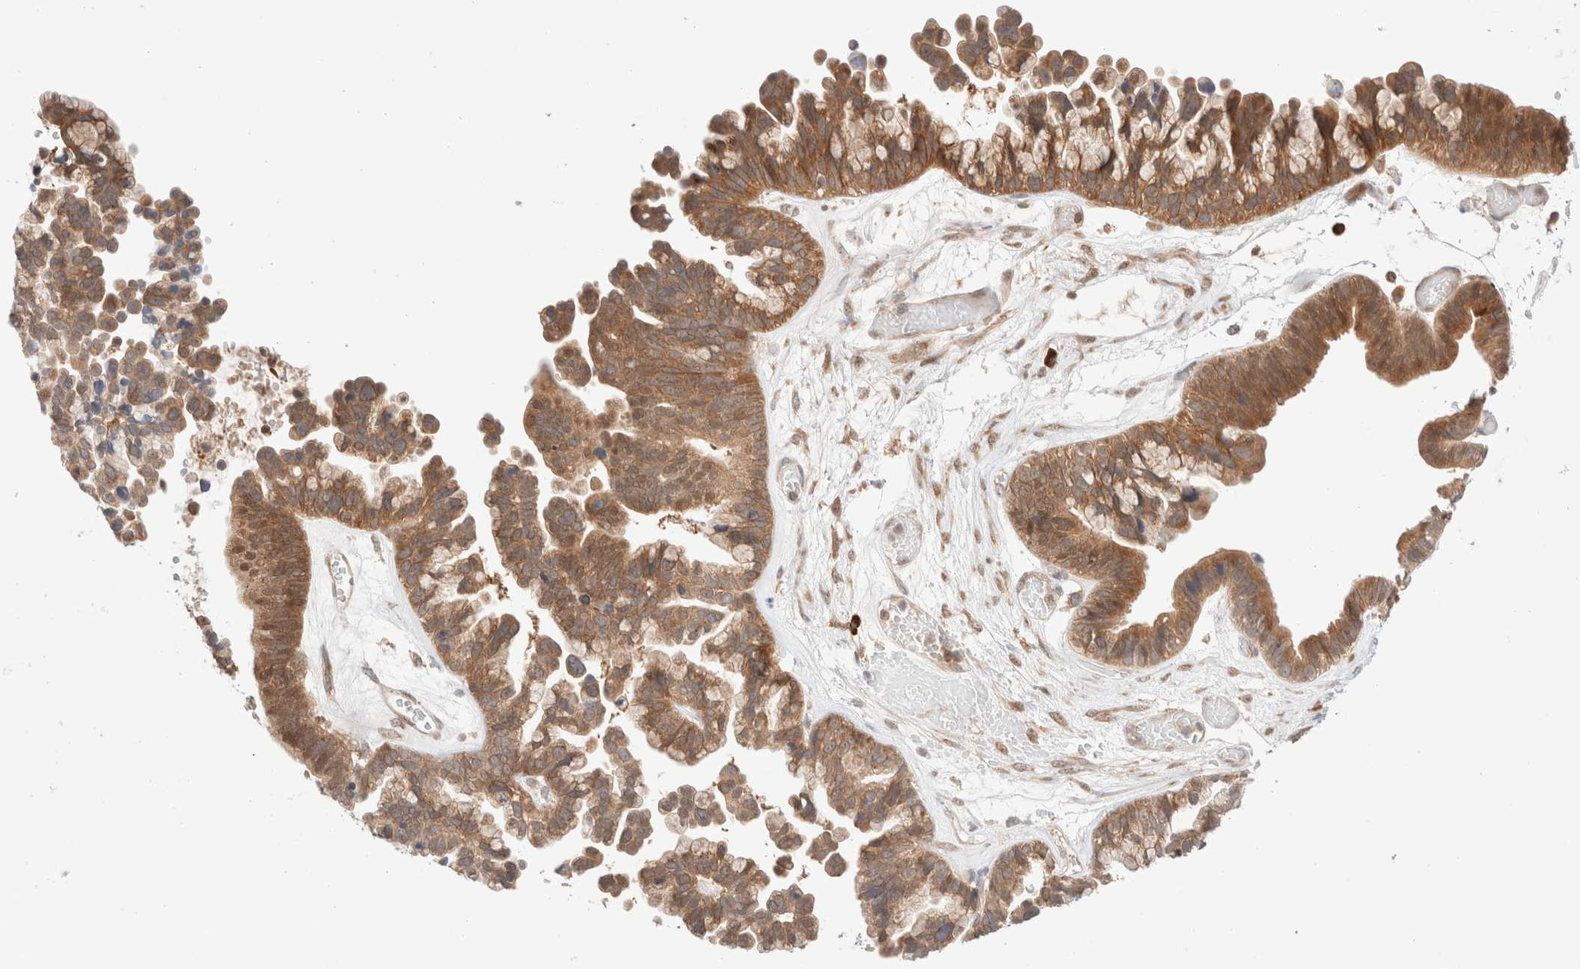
{"staining": {"intensity": "moderate", "quantity": ">75%", "location": "cytoplasmic/membranous"}, "tissue": "ovarian cancer", "cell_type": "Tumor cells", "image_type": "cancer", "snomed": [{"axis": "morphology", "description": "Cystadenocarcinoma, serous, NOS"}, {"axis": "topography", "description": "Ovary"}], "caption": "Ovarian cancer was stained to show a protein in brown. There is medium levels of moderate cytoplasmic/membranous expression in approximately >75% of tumor cells.", "gene": "XKR4", "patient": {"sex": "female", "age": 56}}